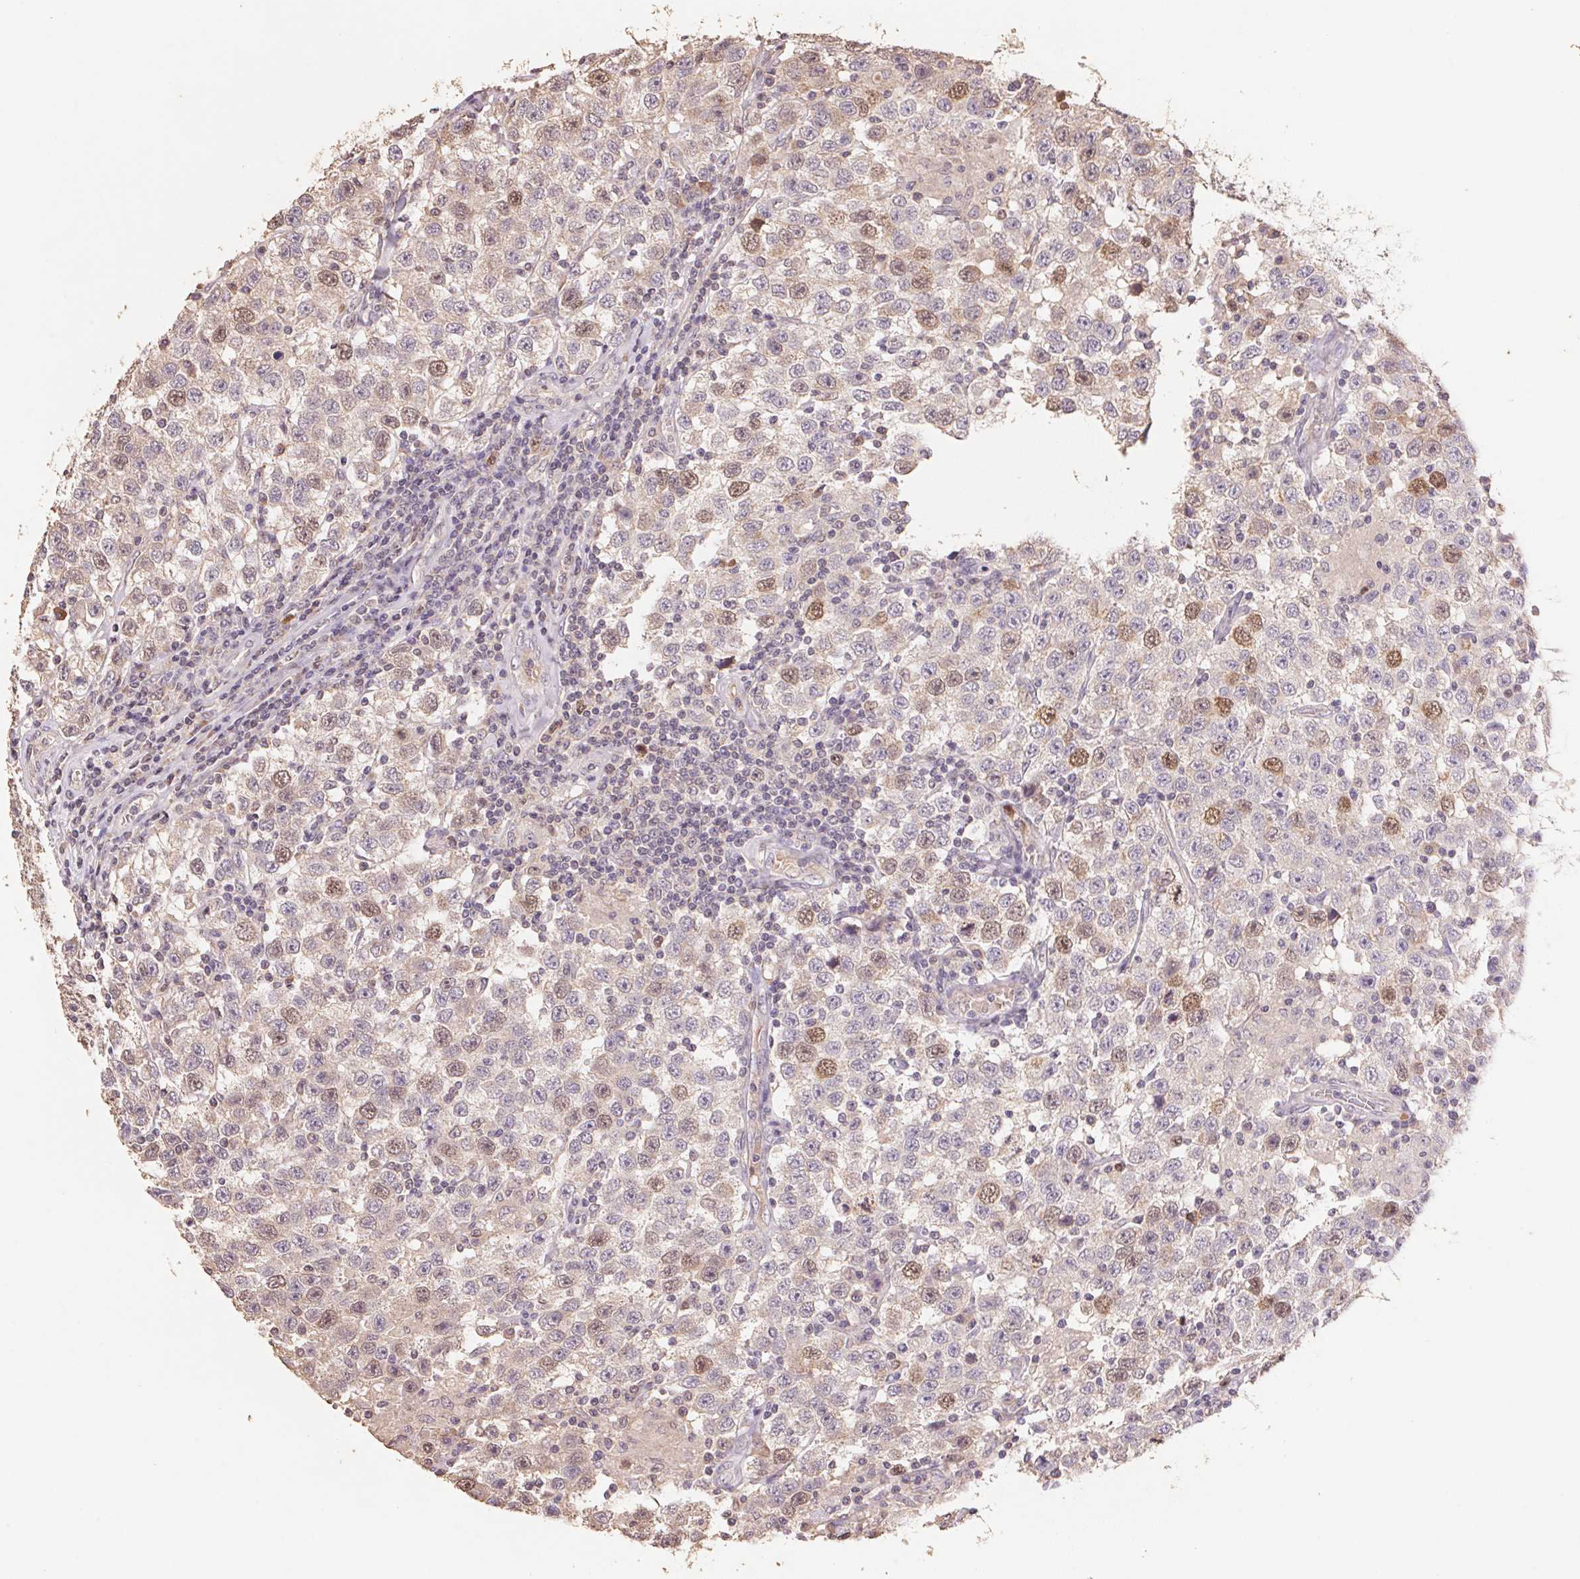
{"staining": {"intensity": "moderate", "quantity": "<25%", "location": "nuclear"}, "tissue": "testis cancer", "cell_type": "Tumor cells", "image_type": "cancer", "snomed": [{"axis": "morphology", "description": "Seminoma, NOS"}, {"axis": "topography", "description": "Testis"}], "caption": "Immunohistochemical staining of testis cancer shows low levels of moderate nuclear staining in about <25% of tumor cells.", "gene": "CENPF", "patient": {"sex": "male", "age": 41}}